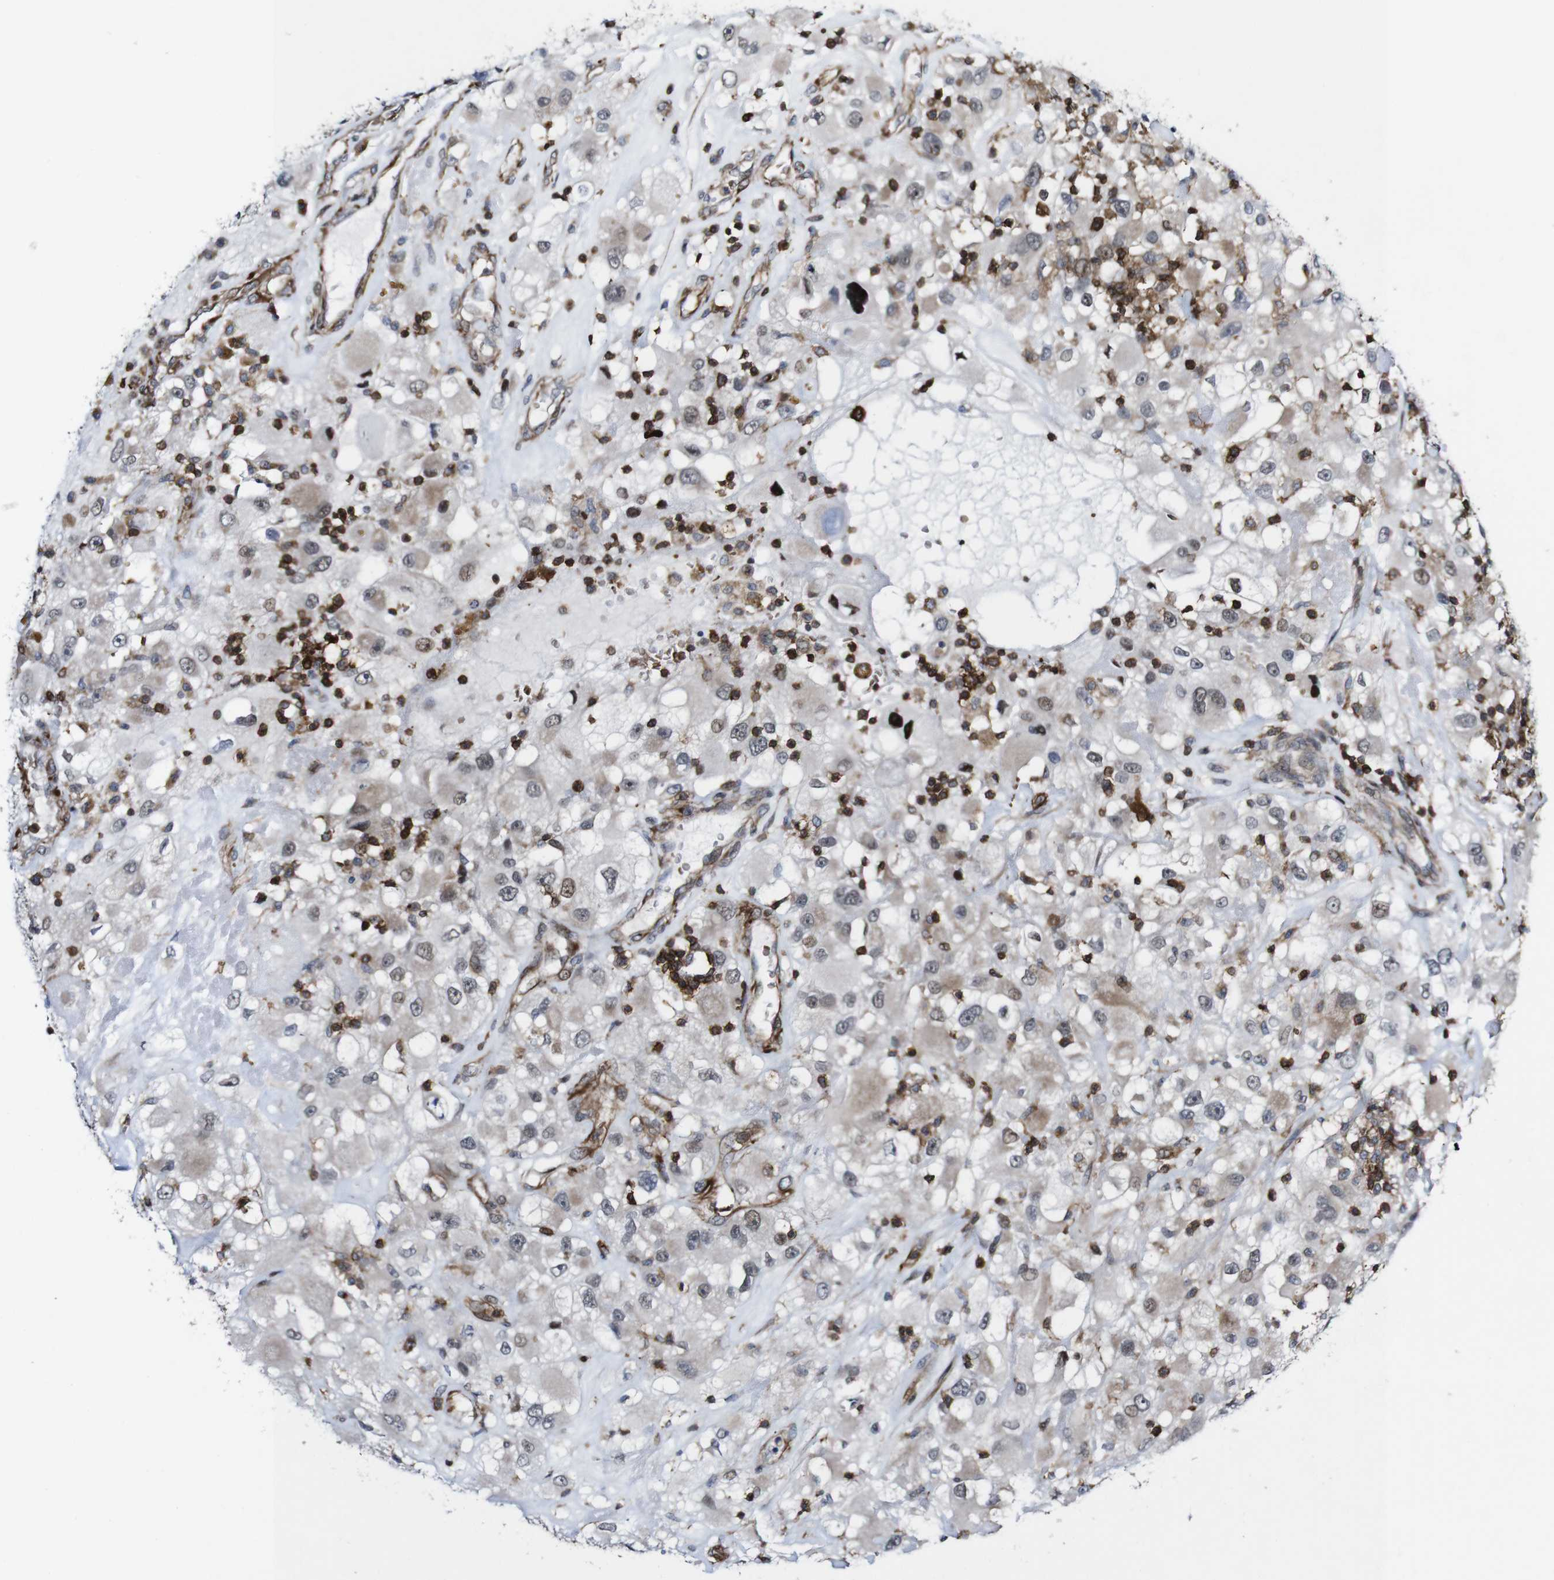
{"staining": {"intensity": "weak", "quantity": ">75%", "location": "cytoplasmic/membranous"}, "tissue": "renal cancer", "cell_type": "Tumor cells", "image_type": "cancer", "snomed": [{"axis": "morphology", "description": "Adenocarcinoma, NOS"}, {"axis": "topography", "description": "Kidney"}], "caption": "Tumor cells show low levels of weak cytoplasmic/membranous positivity in approximately >75% of cells in adenocarcinoma (renal).", "gene": "JAK2", "patient": {"sex": "female", "age": 52}}